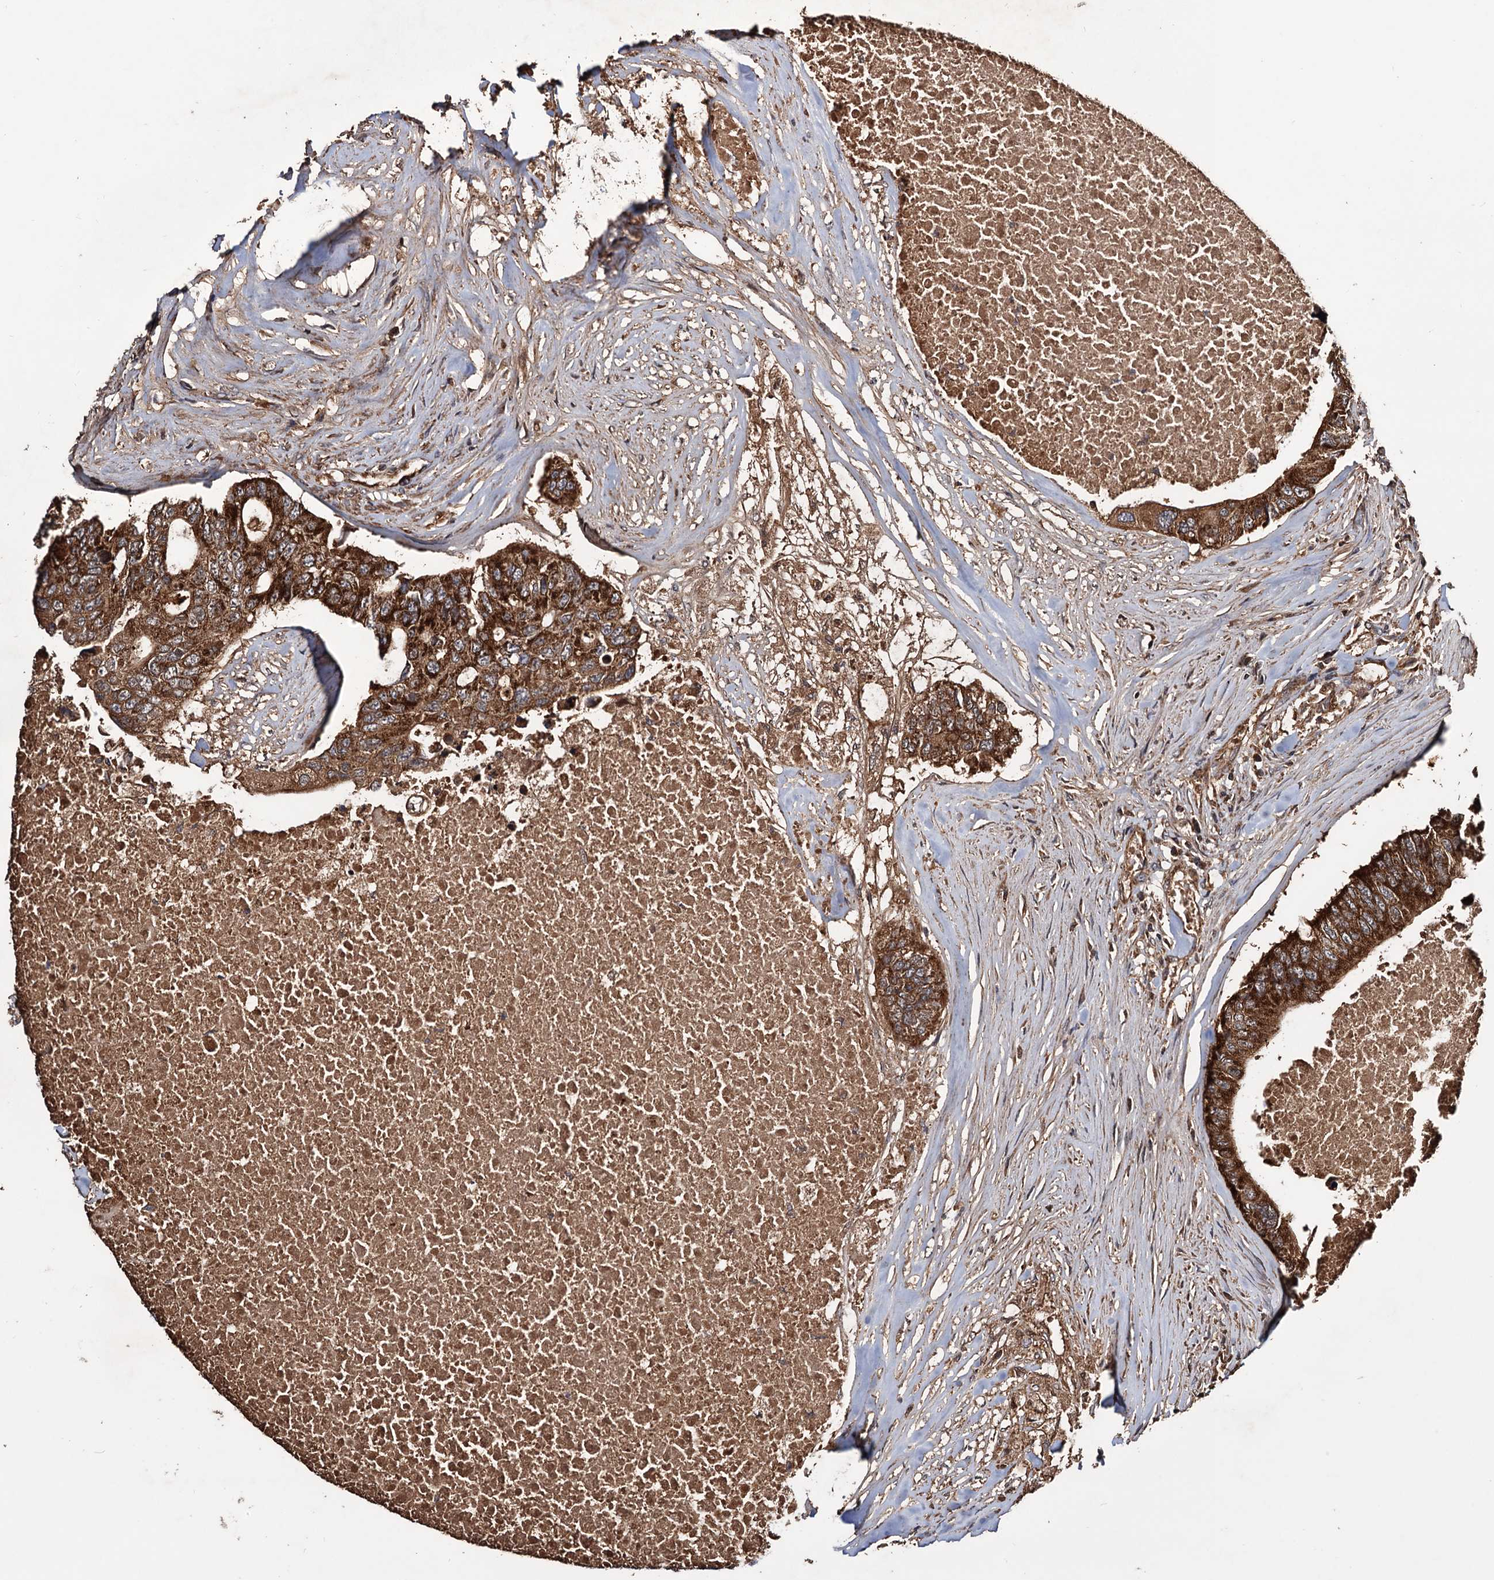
{"staining": {"intensity": "strong", "quantity": ">75%", "location": "cytoplasmic/membranous"}, "tissue": "colorectal cancer", "cell_type": "Tumor cells", "image_type": "cancer", "snomed": [{"axis": "morphology", "description": "Adenocarcinoma, NOS"}, {"axis": "topography", "description": "Colon"}], "caption": "An IHC image of neoplastic tissue is shown. Protein staining in brown highlights strong cytoplasmic/membranous positivity in colorectal adenocarcinoma within tumor cells.", "gene": "MRPL42", "patient": {"sex": "male", "age": 71}}